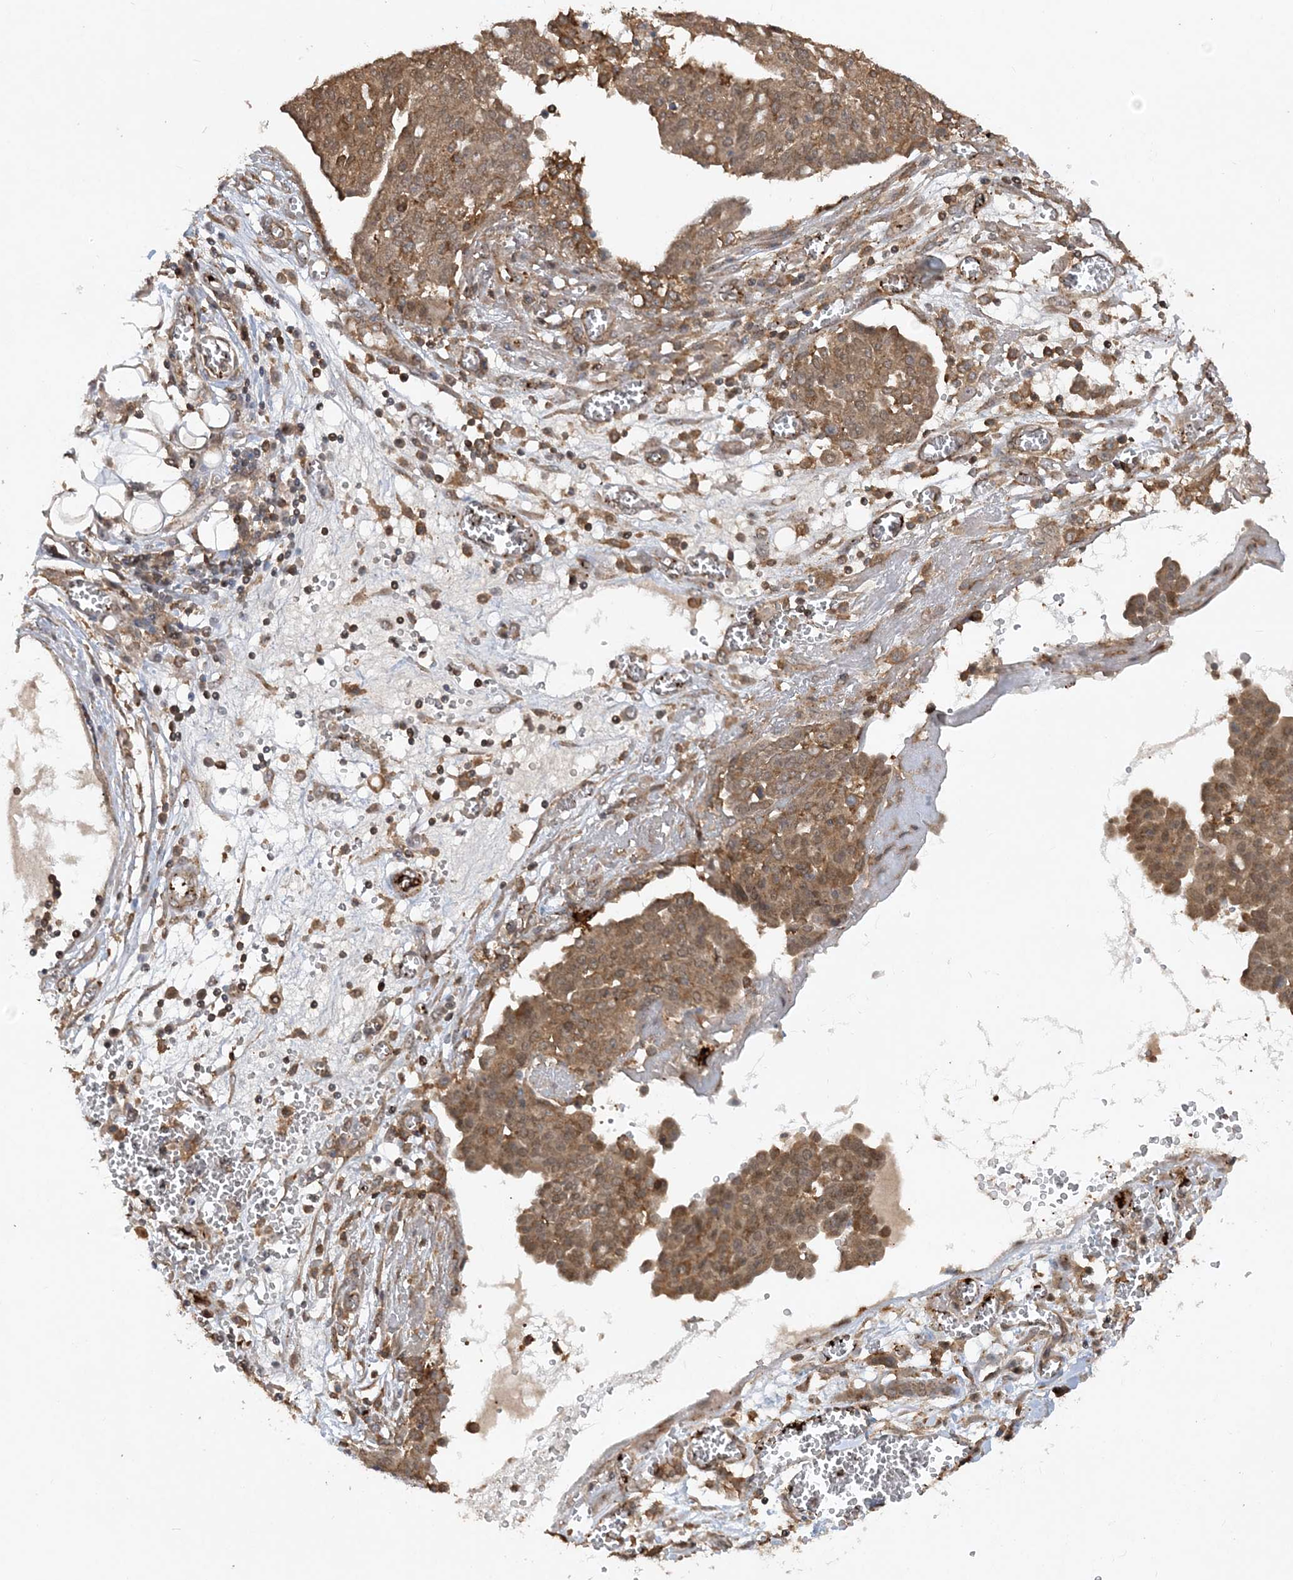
{"staining": {"intensity": "moderate", "quantity": ">75%", "location": "cytoplasmic/membranous"}, "tissue": "ovarian cancer", "cell_type": "Tumor cells", "image_type": "cancer", "snomed": [{"axis": "morphology", "description": "Cystadenocarcinoma, serous, NOS"}, {"axis": "topography", "description": "Soft tissue"}, {"axis": "topography", "description": "Ovary"}], "caption": "A brown stain labels moderate cytoplasmic/membranous expression of a protein in human ovarian cancer (serous cystadenocarcinoma) tumor cells.", "gene": "ACYP1", "patient": {"sex": "female", "age": 57}}